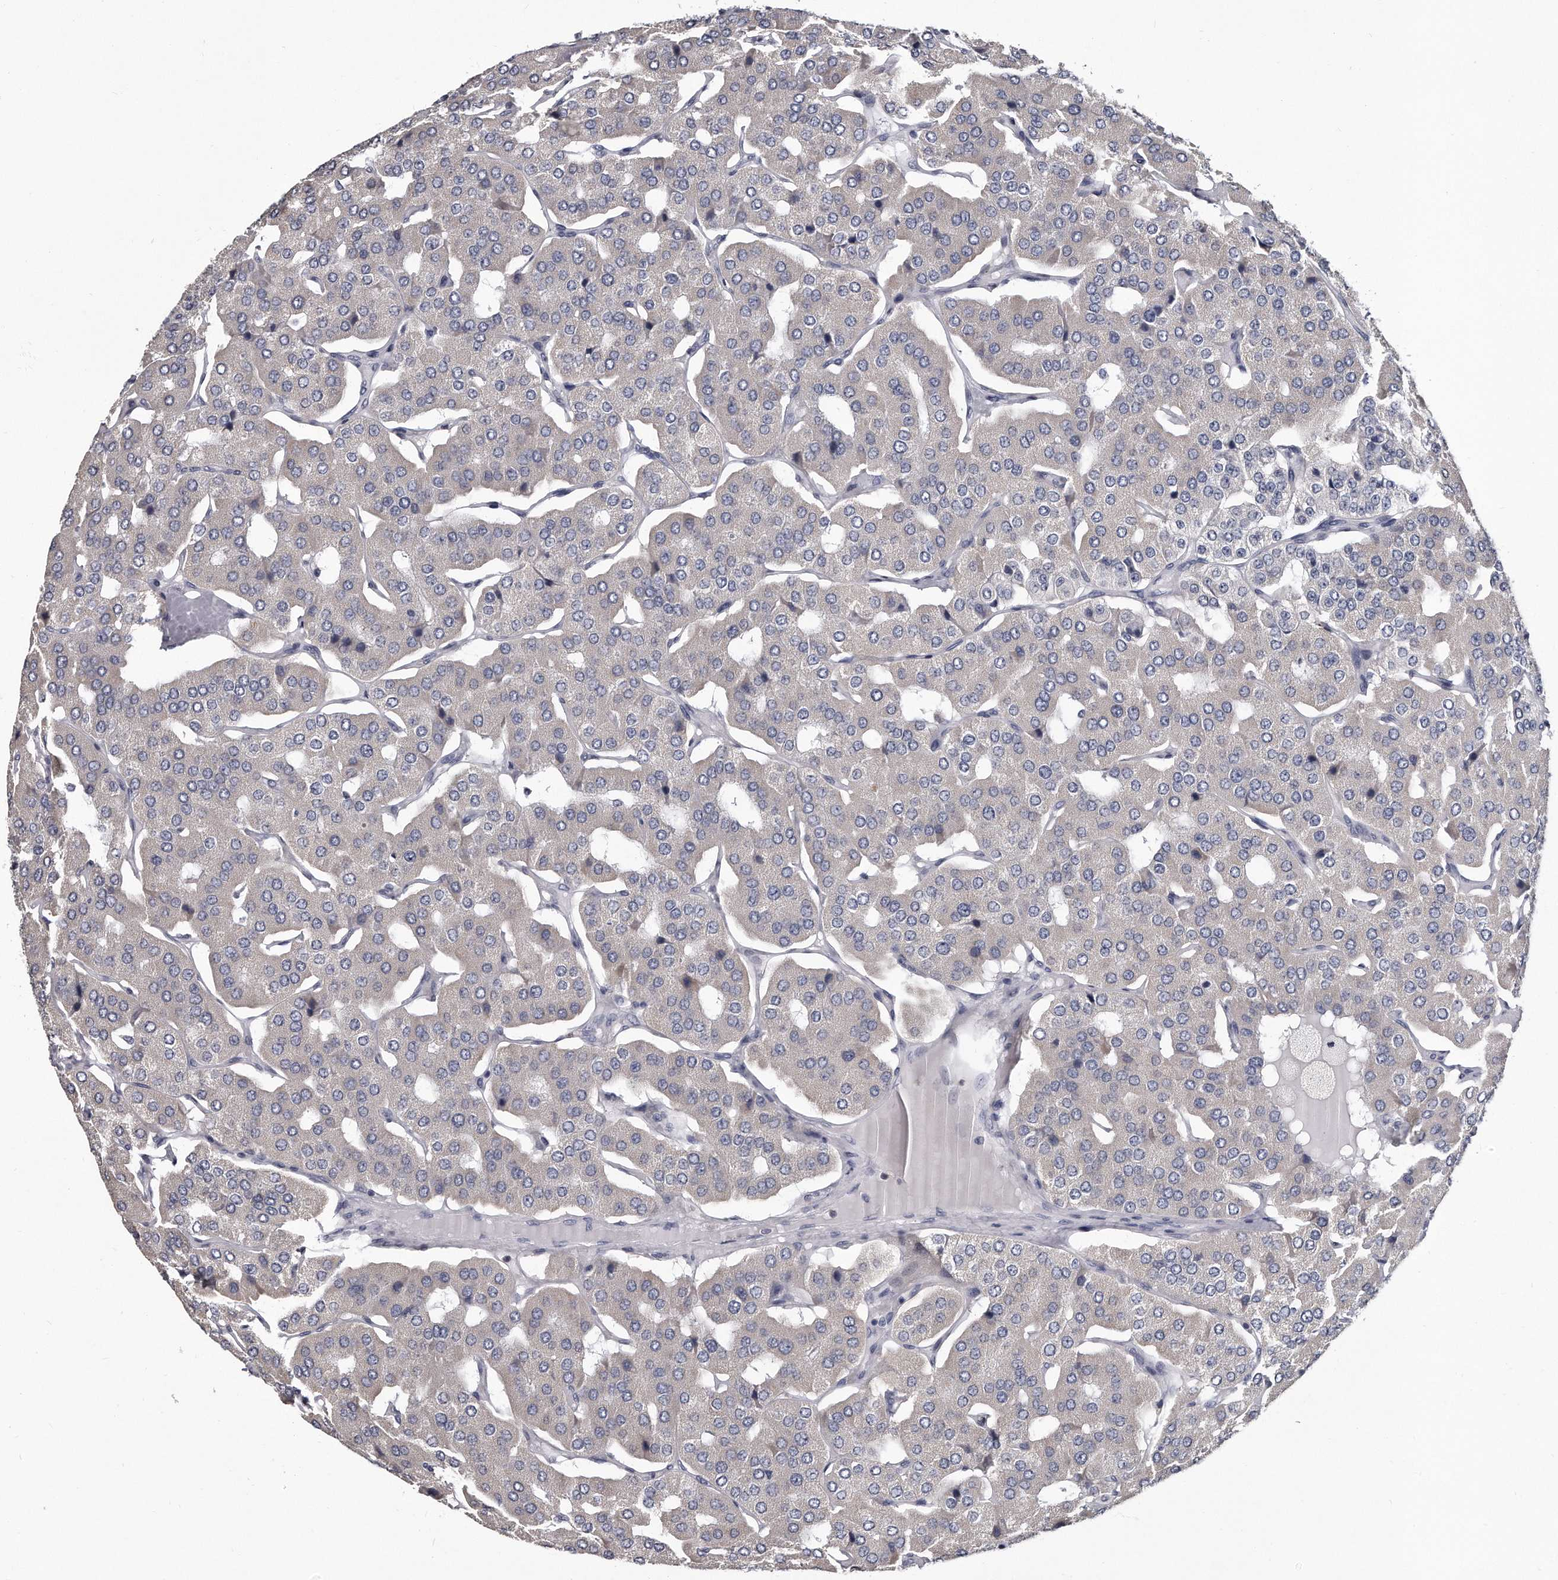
{"staining": {"intensity": "negative", "quantity": "none", "location": "none"}, "tissue": "parathyroid gland", "cell_type": "Glandular cells", "image_type": "normal", "snomed": [{"axis": "morphology", "description": "Normal tissue, NOS"}, {"axis": "morphology", "description": "Adenoma, NOS"}, {"axis": "topography", "description": "Parathyroid gland"}], "caption": "Immunohistochemical staining of benign human parathyroid gland exhibits no significant positivity in glandular cells.", "gene": "GAPVD1", "patient": {"sex": "female", "age": 86}}